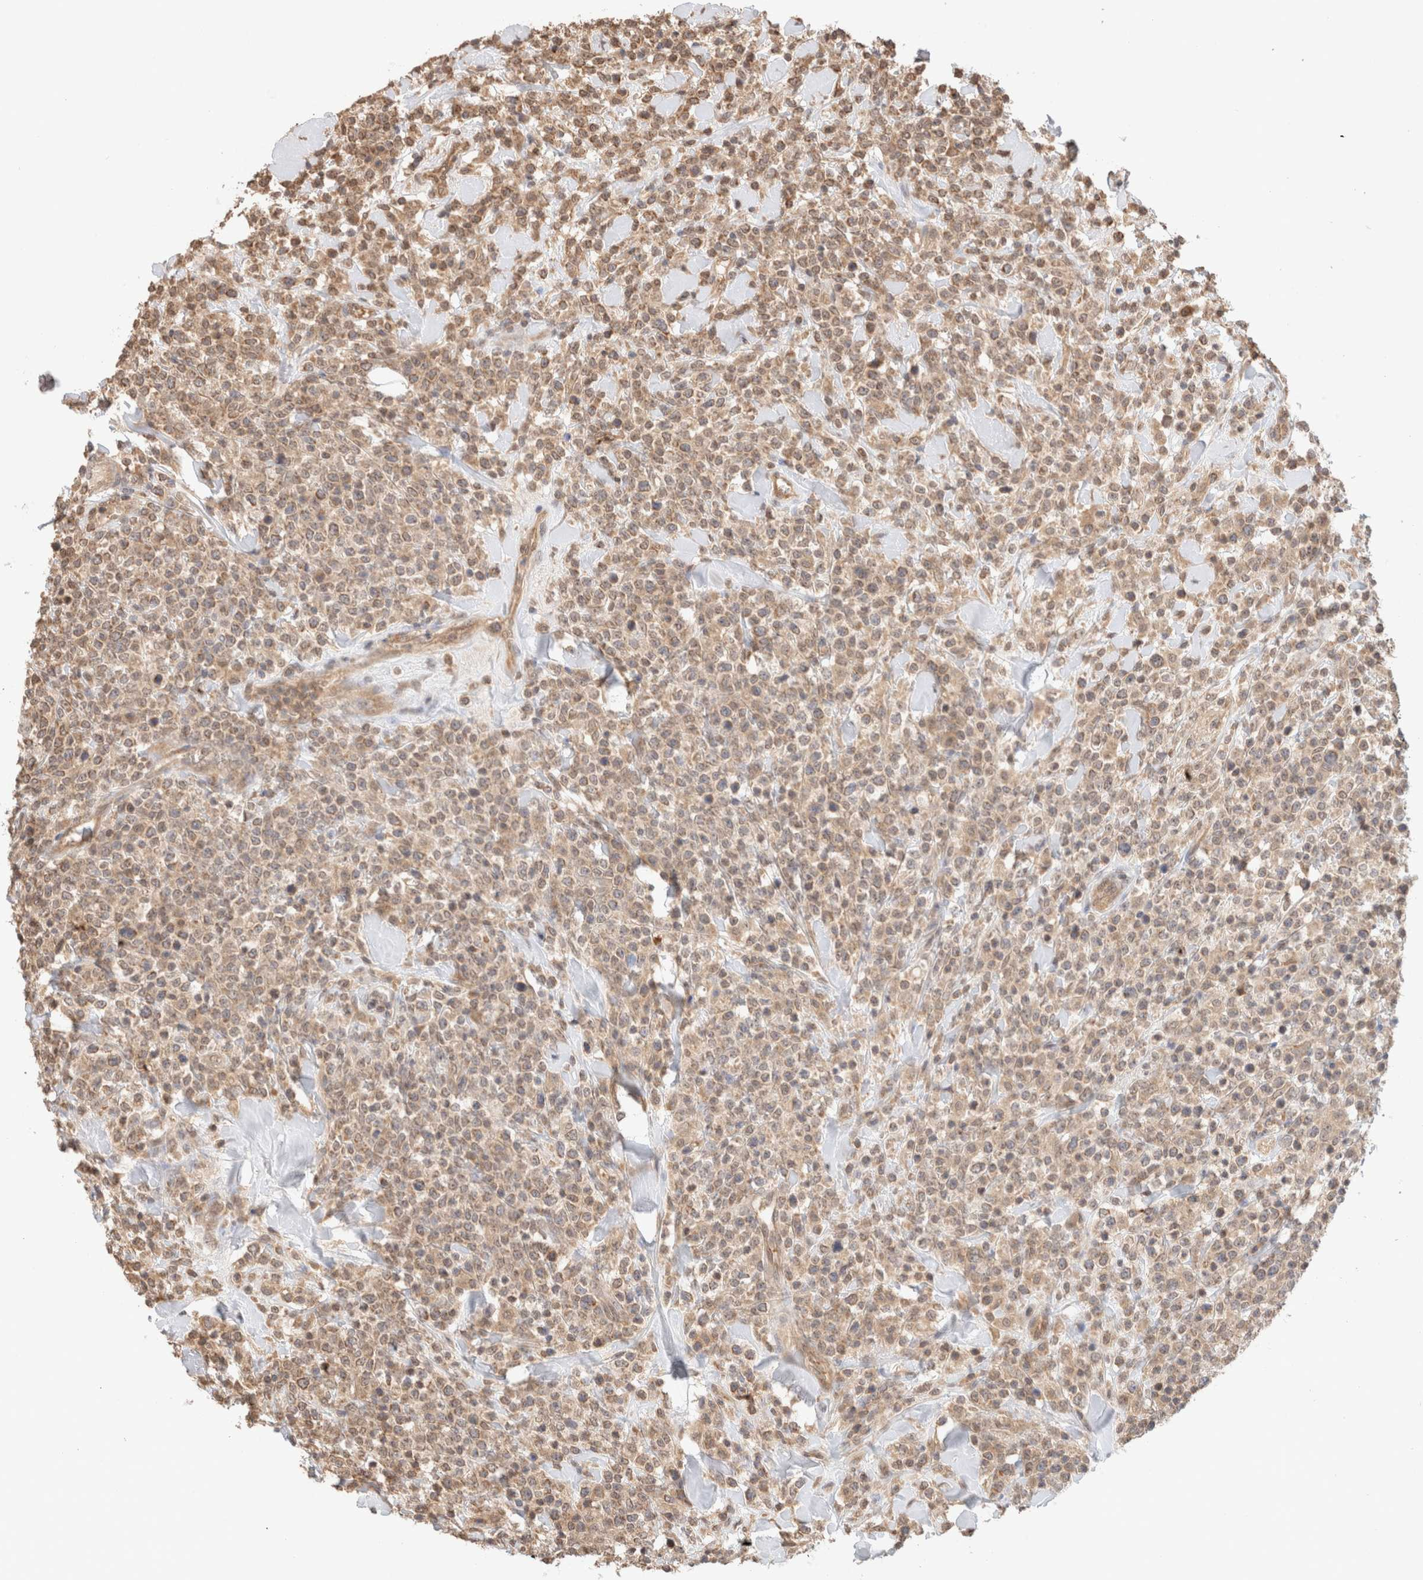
{"staining": {"intensity": "weak", "quantity": ">75%", "location": "cytoplasmic/membranous"}, "tissue": "lymphoma", "cell_type": "Tumor cells", "image_type": "cancer", "snomed": [{"axis": "morphology", "description": "Malignant lymphoma, non-Hodgkin's type, High grade"}, {"axis": "topography", "description": "Colon"}], "caption": "High-magnification brightfield microscopy of lymphoma stained with DAB (3,3'-diaminobenzidine) (brown) and counterstained with hematoxylin (blue). tumor cells exhibit weak cytoplasmic/membranous positivity is appreciated in approximately>75% of cells.", "gene": "CA13", "patient": {"sex": "female", "age": 53}}